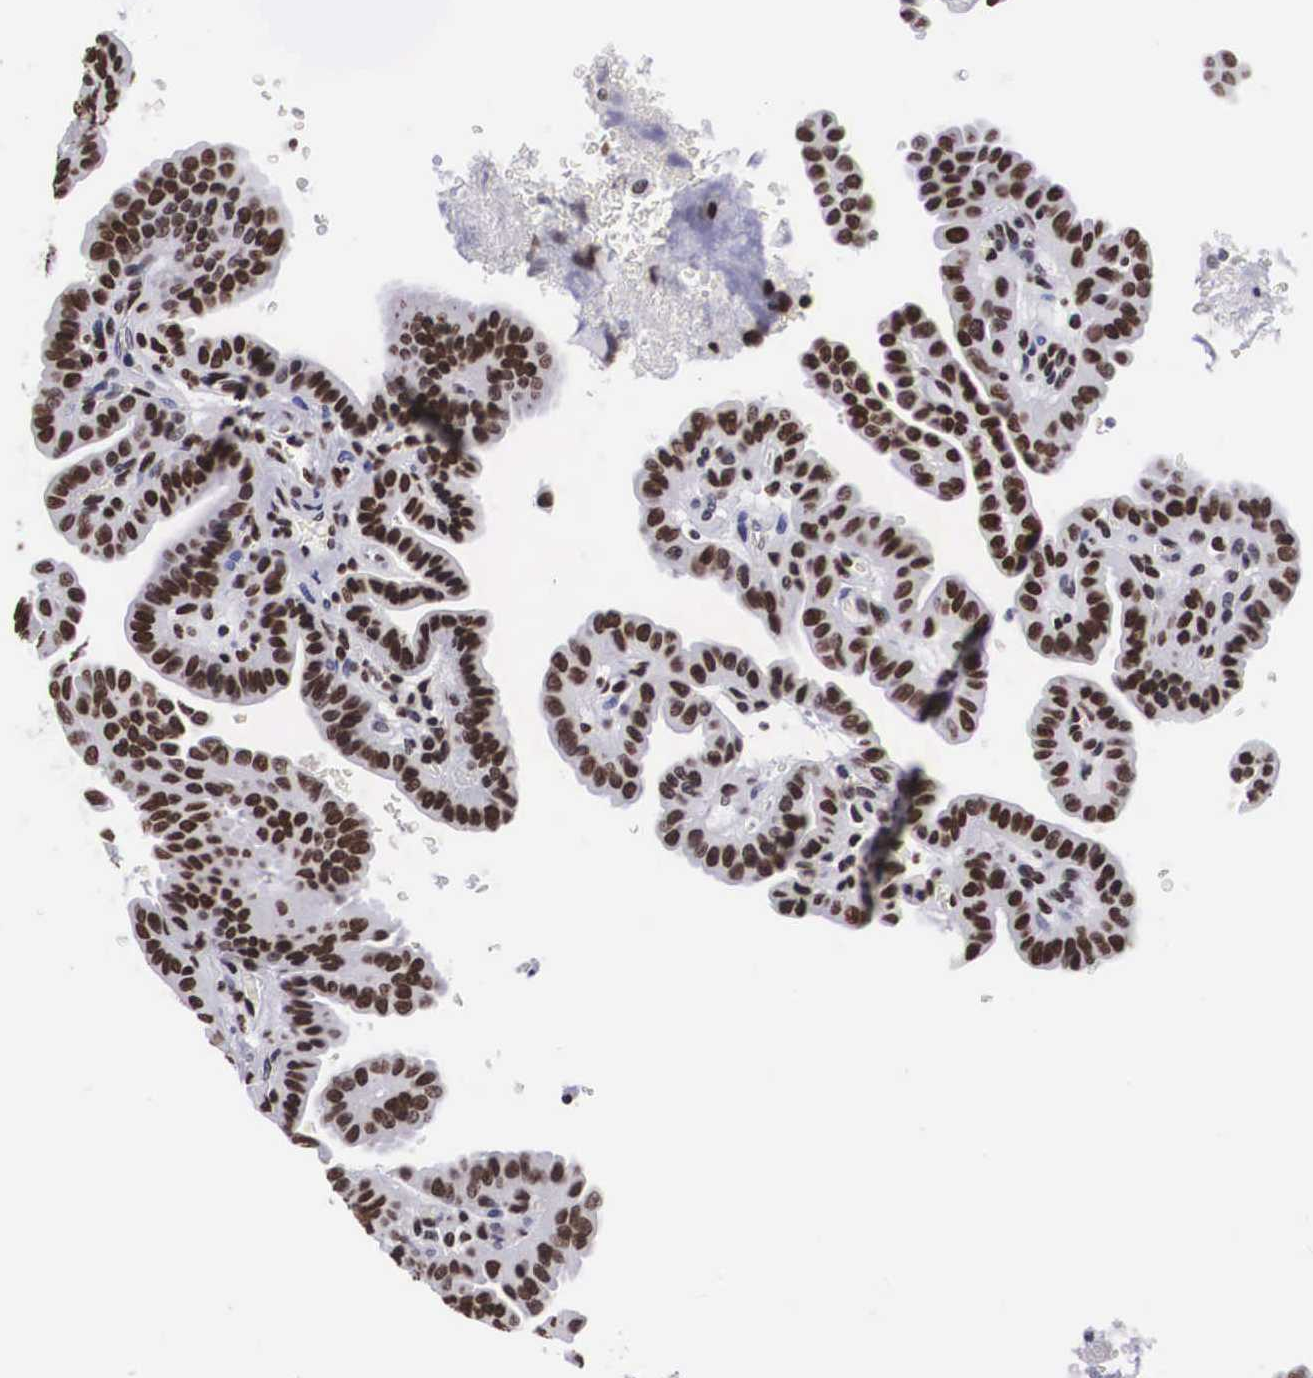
{"staining": {"intensity": "strong", "quantity": ">75%", "location": "nuclear"}, "tissue": "thyroid cancer", "cell_type": "Tumor cells", "image_type": "cancer", "snomed": [{"axis": "morphology", "description": "Papillary adenocarcinoma, NOS"}, {"axis": "topography", "description": "Thyroid gland"}], "caption": "Brown immunohistochemical staining in papillary adenocarcinoma (thyroid) displays strong nuclear positivity in about >75% of tumor cells.", "gene": "MECP2", "patient": {"sex": "male", "age": 87}}